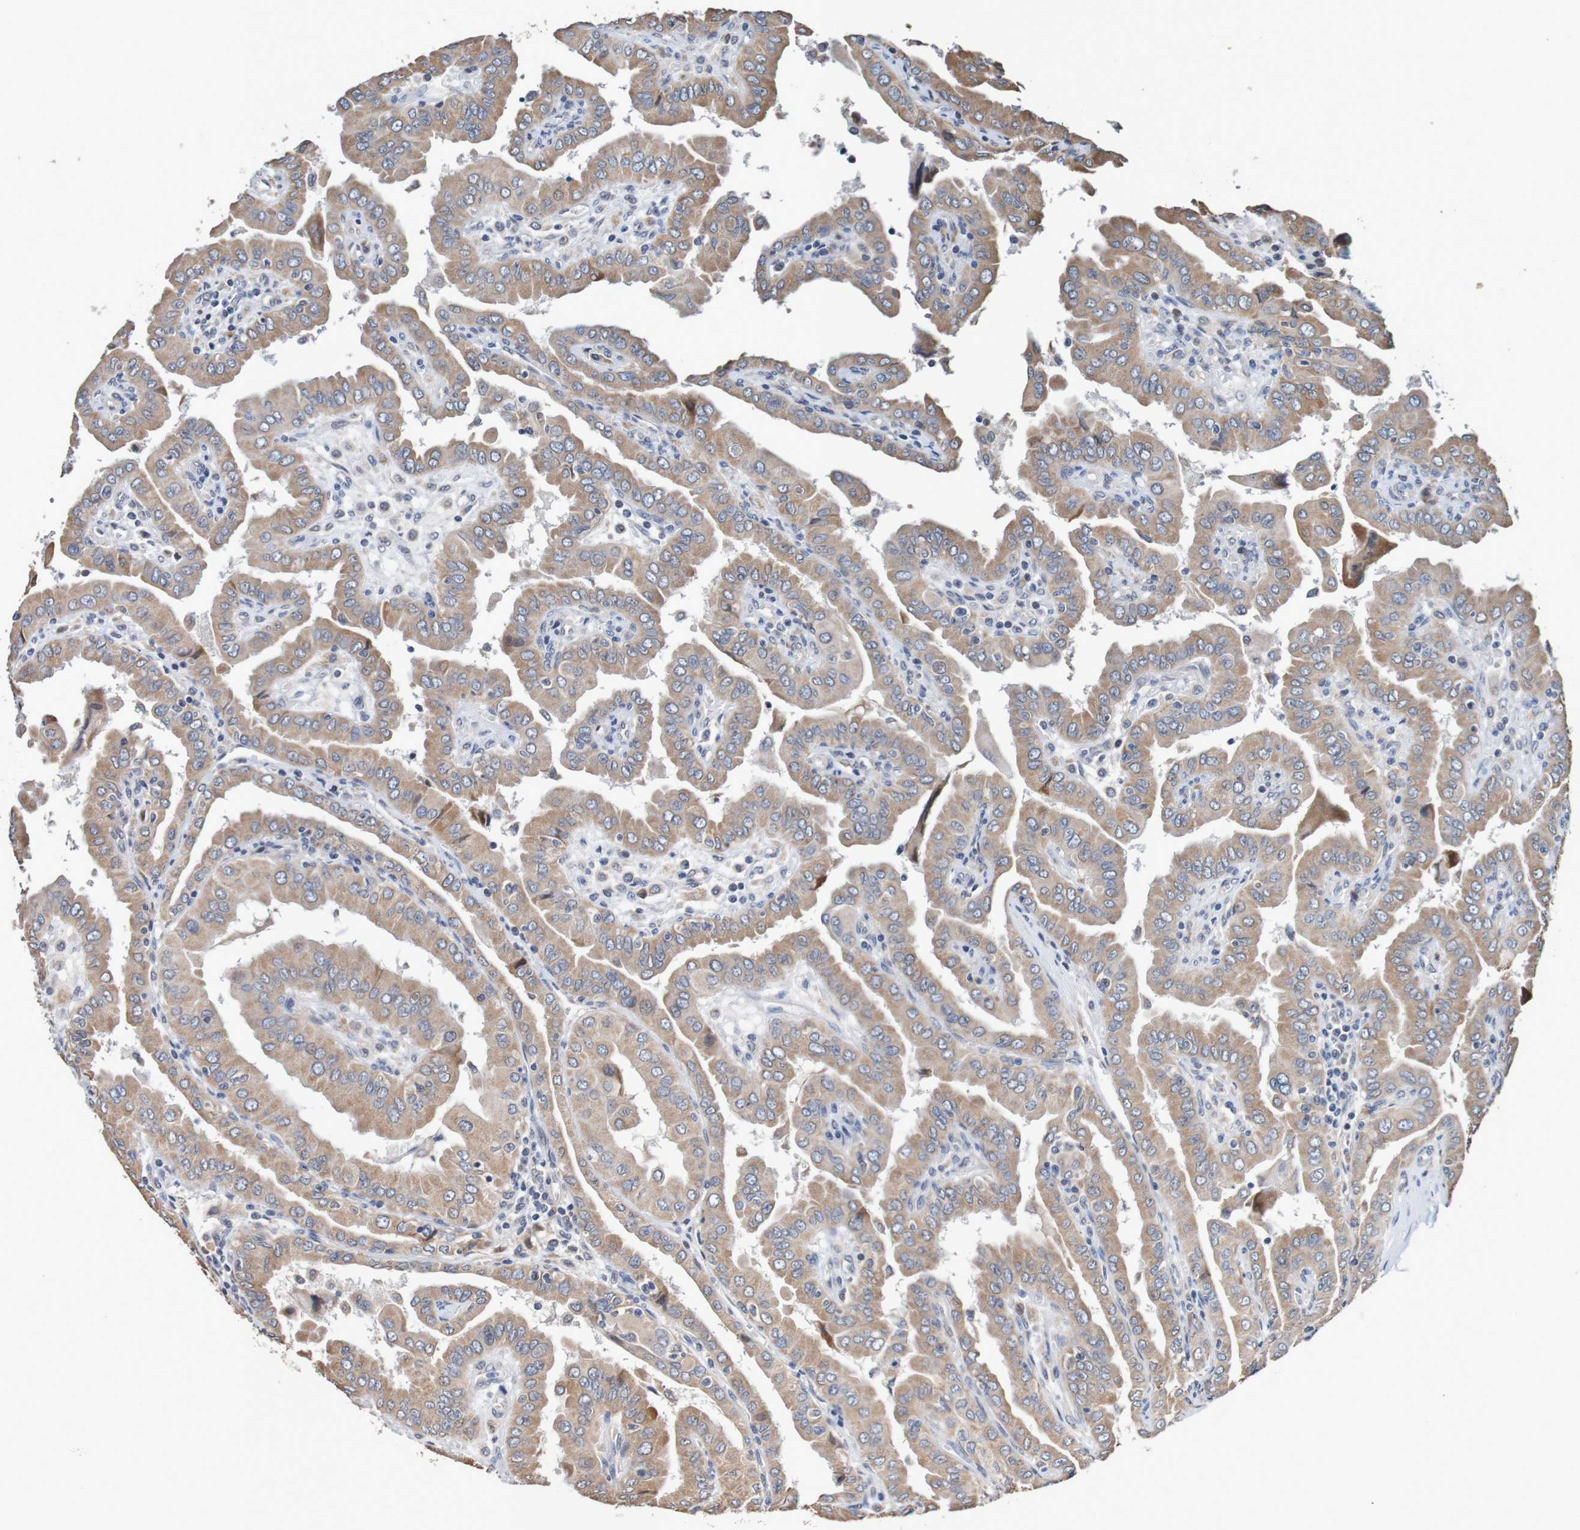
{"staining": {"intensity": "moderate", "quantity": ">75%", "location": "cytoplasmic/membranous"}, "tissue": "thyroid cancer", "cell_type": "Tumor cells", "image_type": "cancer", "snomed": [{"axis": "morphology", "description": "Papillary adenocarcinoma, NOS"}, {"axis": "topography", "description": "Thyroid gland"}], "caption": "Brown immunohistochemical staining in human thyroid cancer shows moderate cytoplasmic/membranous expression in approximately >75% of tumor cells.", "gene": "FIBP", "patient": {"sex": "male", "age": 33}}